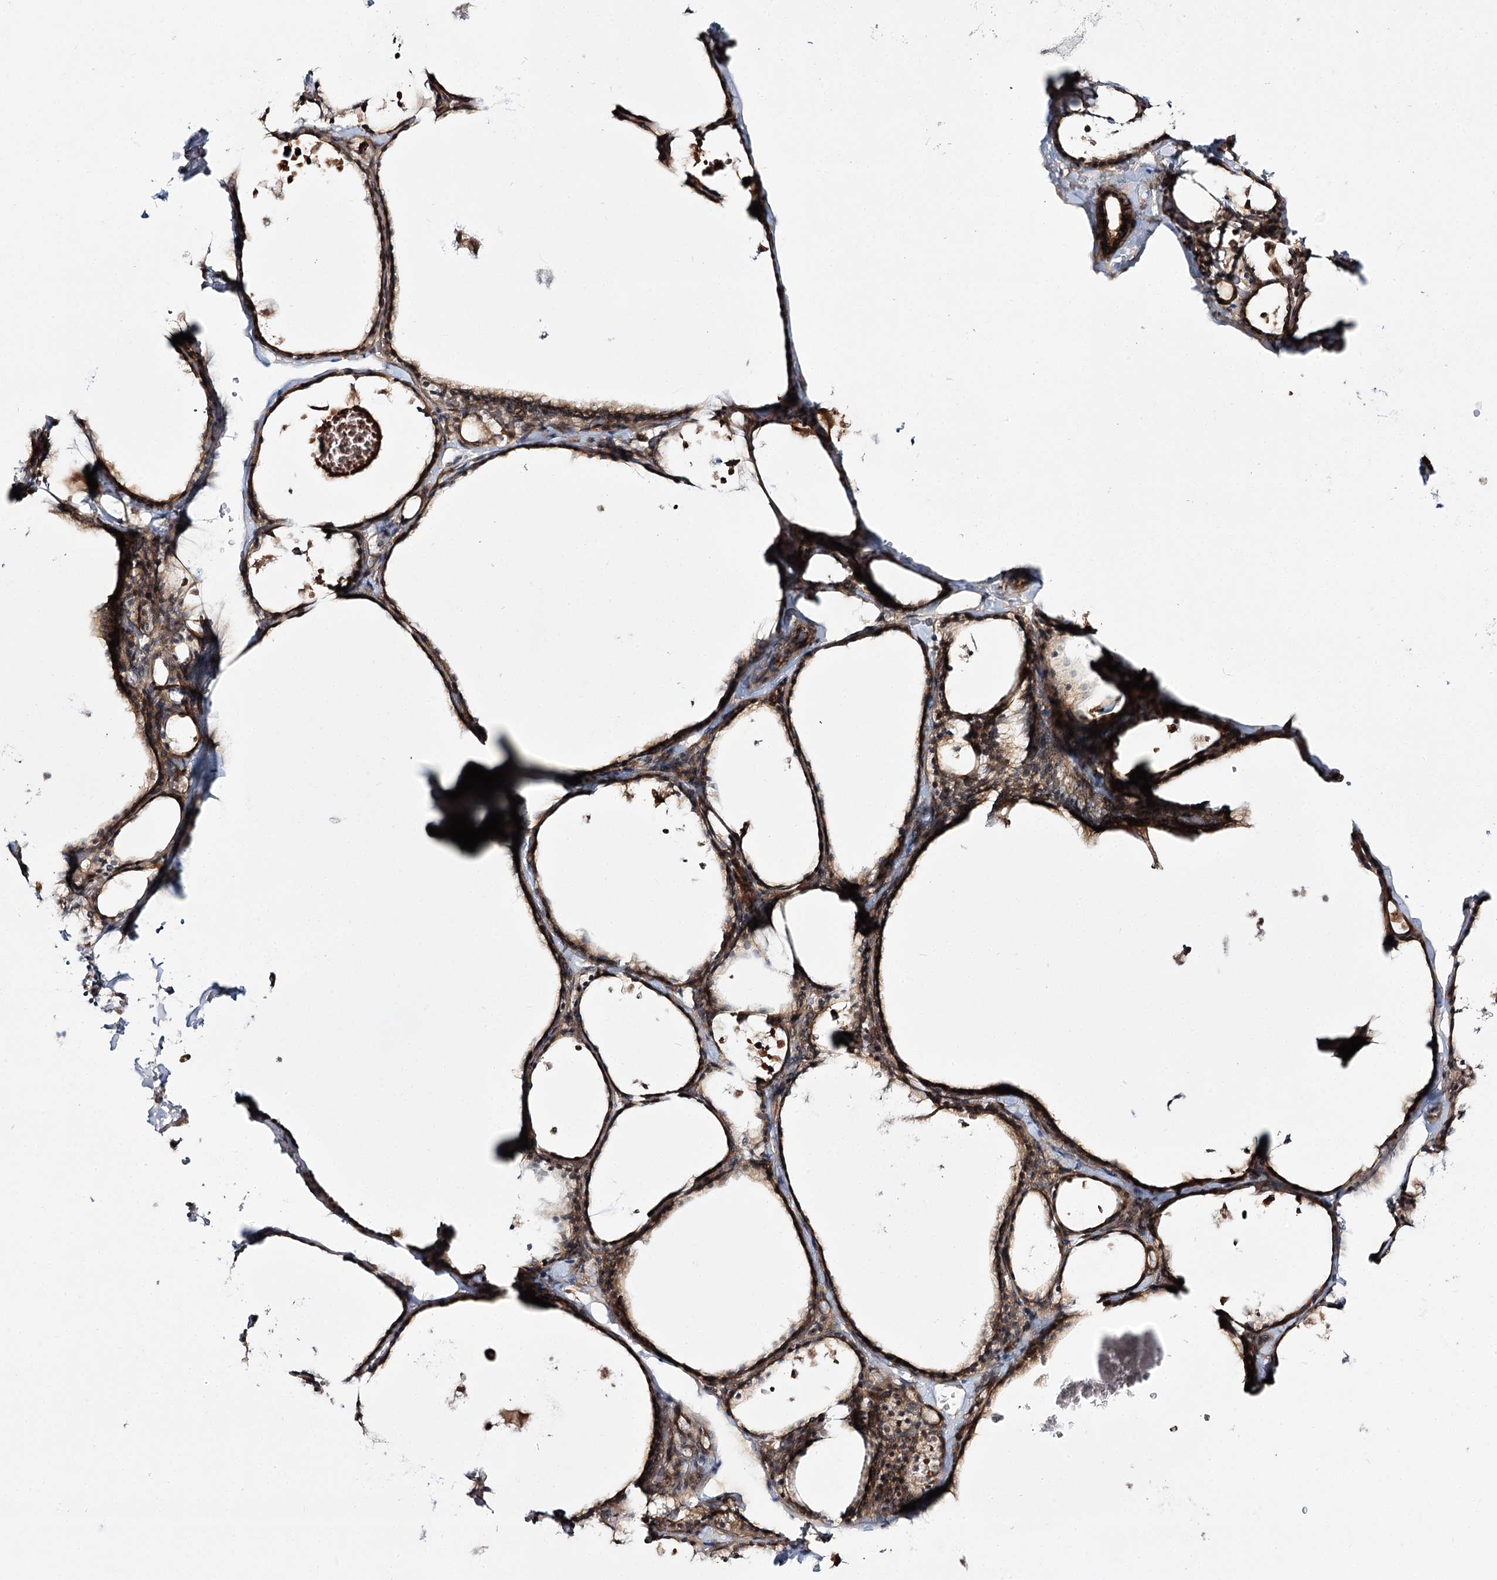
{"staining": {"intensity": "strong", "quantity": ">75%", "location": "cytoplasmic/membranous"}, "tissue": "thyroid gland", "cell_type": "Glandular cells", "image_type": "normal", "snomed": [{"axis": "morphology", "description": "Normal tissue, NOS"}, {"axis": "topography", "description": "Thyroid gland"}], "caption": "High-power microscopy captured an immunohistochemistry (IHC) histopathology image of unremarkable thyroid gland, revealing strong cytoplasmic/membranous expression in about >75% of glandular cells.", "gene": "C11orf80", "patient": {"sex": "male", "age": 56}}